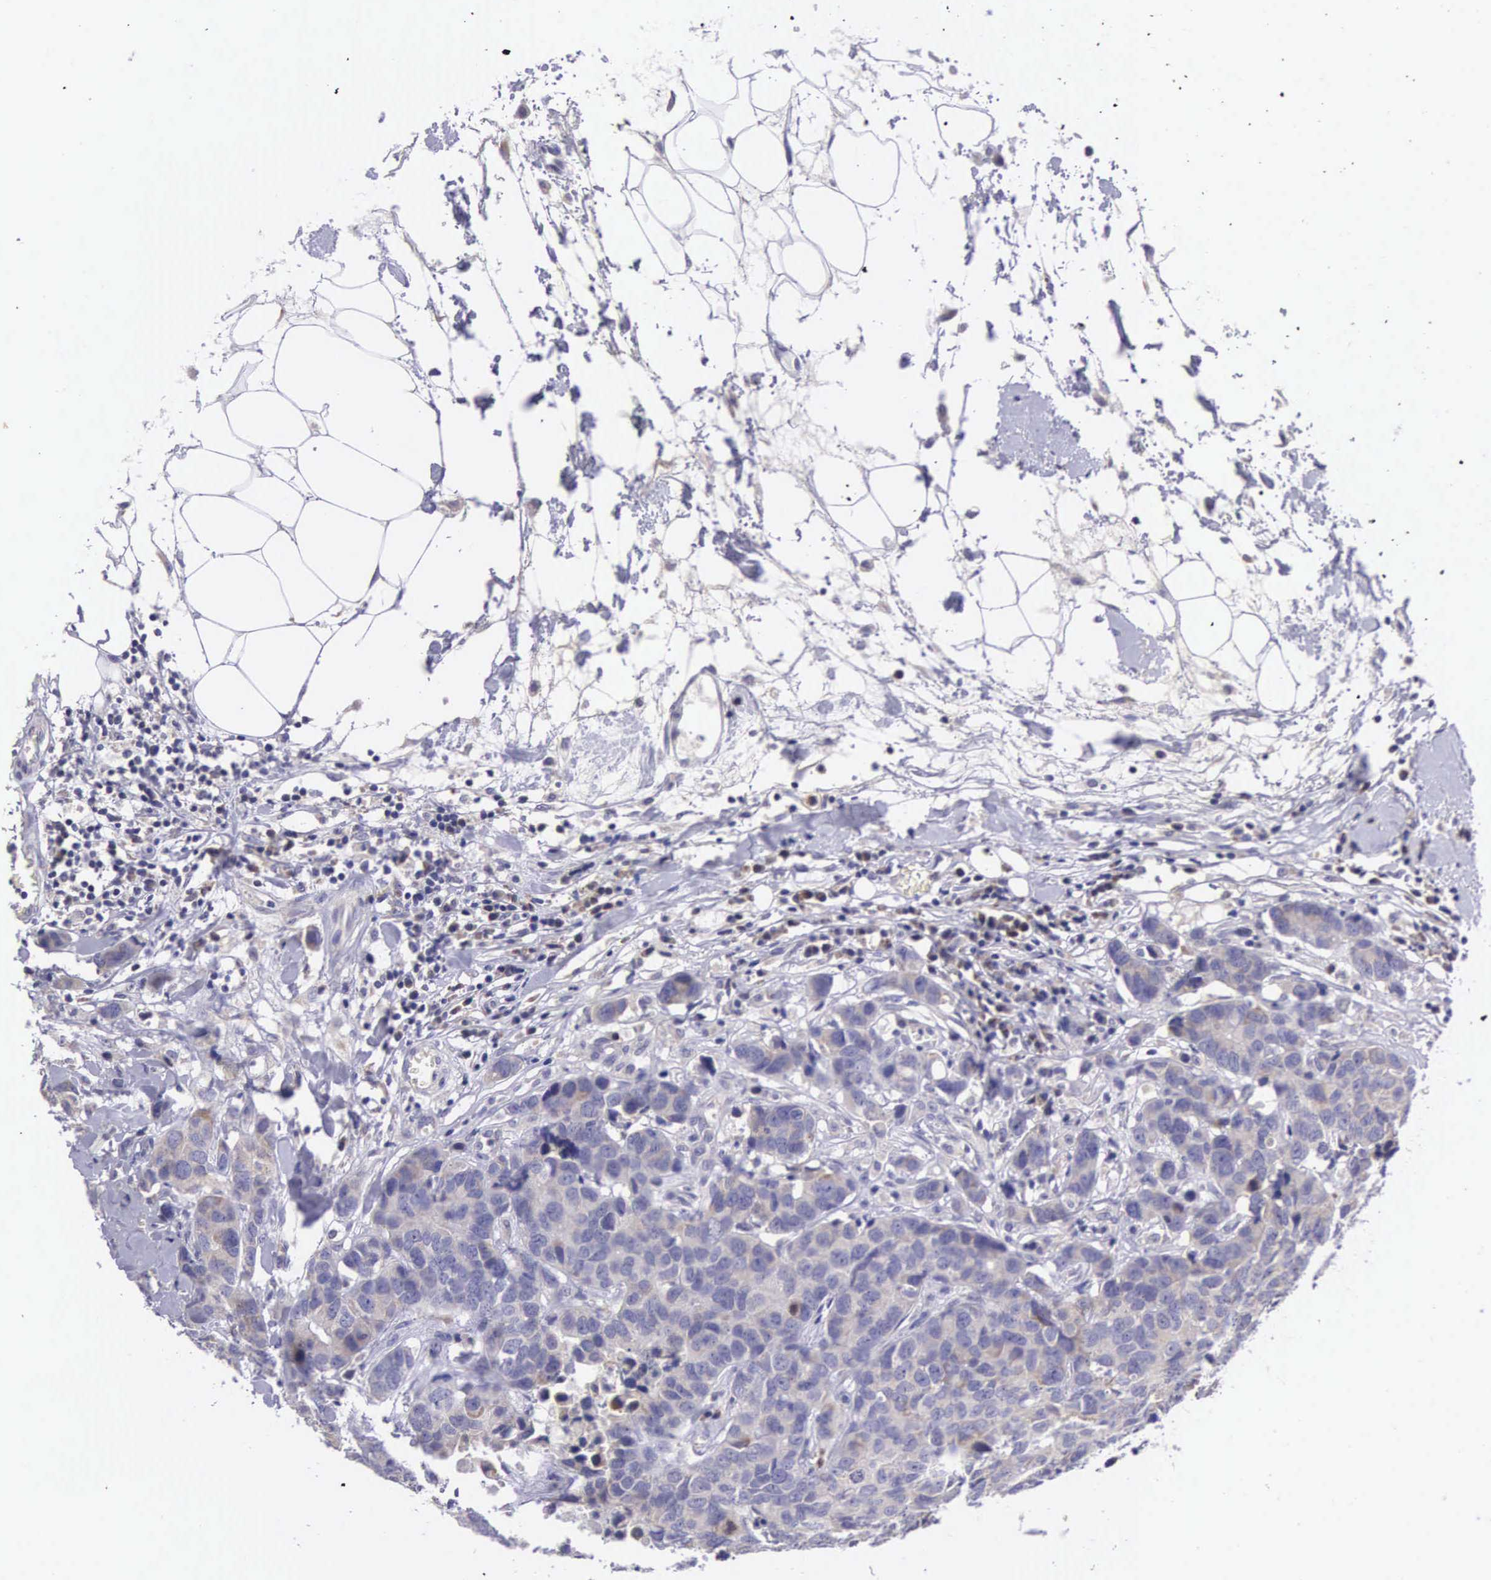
{"staining": {"intensity": "negative", "quantity": "none", "location": "none"}, "tissue": "breast cancer", "cell_type": "Tumor cells", "image_type": "cancer", "snomed": [{"axis": "morphology", "description": "Duct carcinoma"}, {"axis": "topography", "description": "Breast"}], "caption": "Immunohistochemical staining of breast cancer (intraductal carcinoma) reveals no significant positivity in tumor cells.", "gene": "ARG2", "patient": {"sex": "female", "age": 91}}